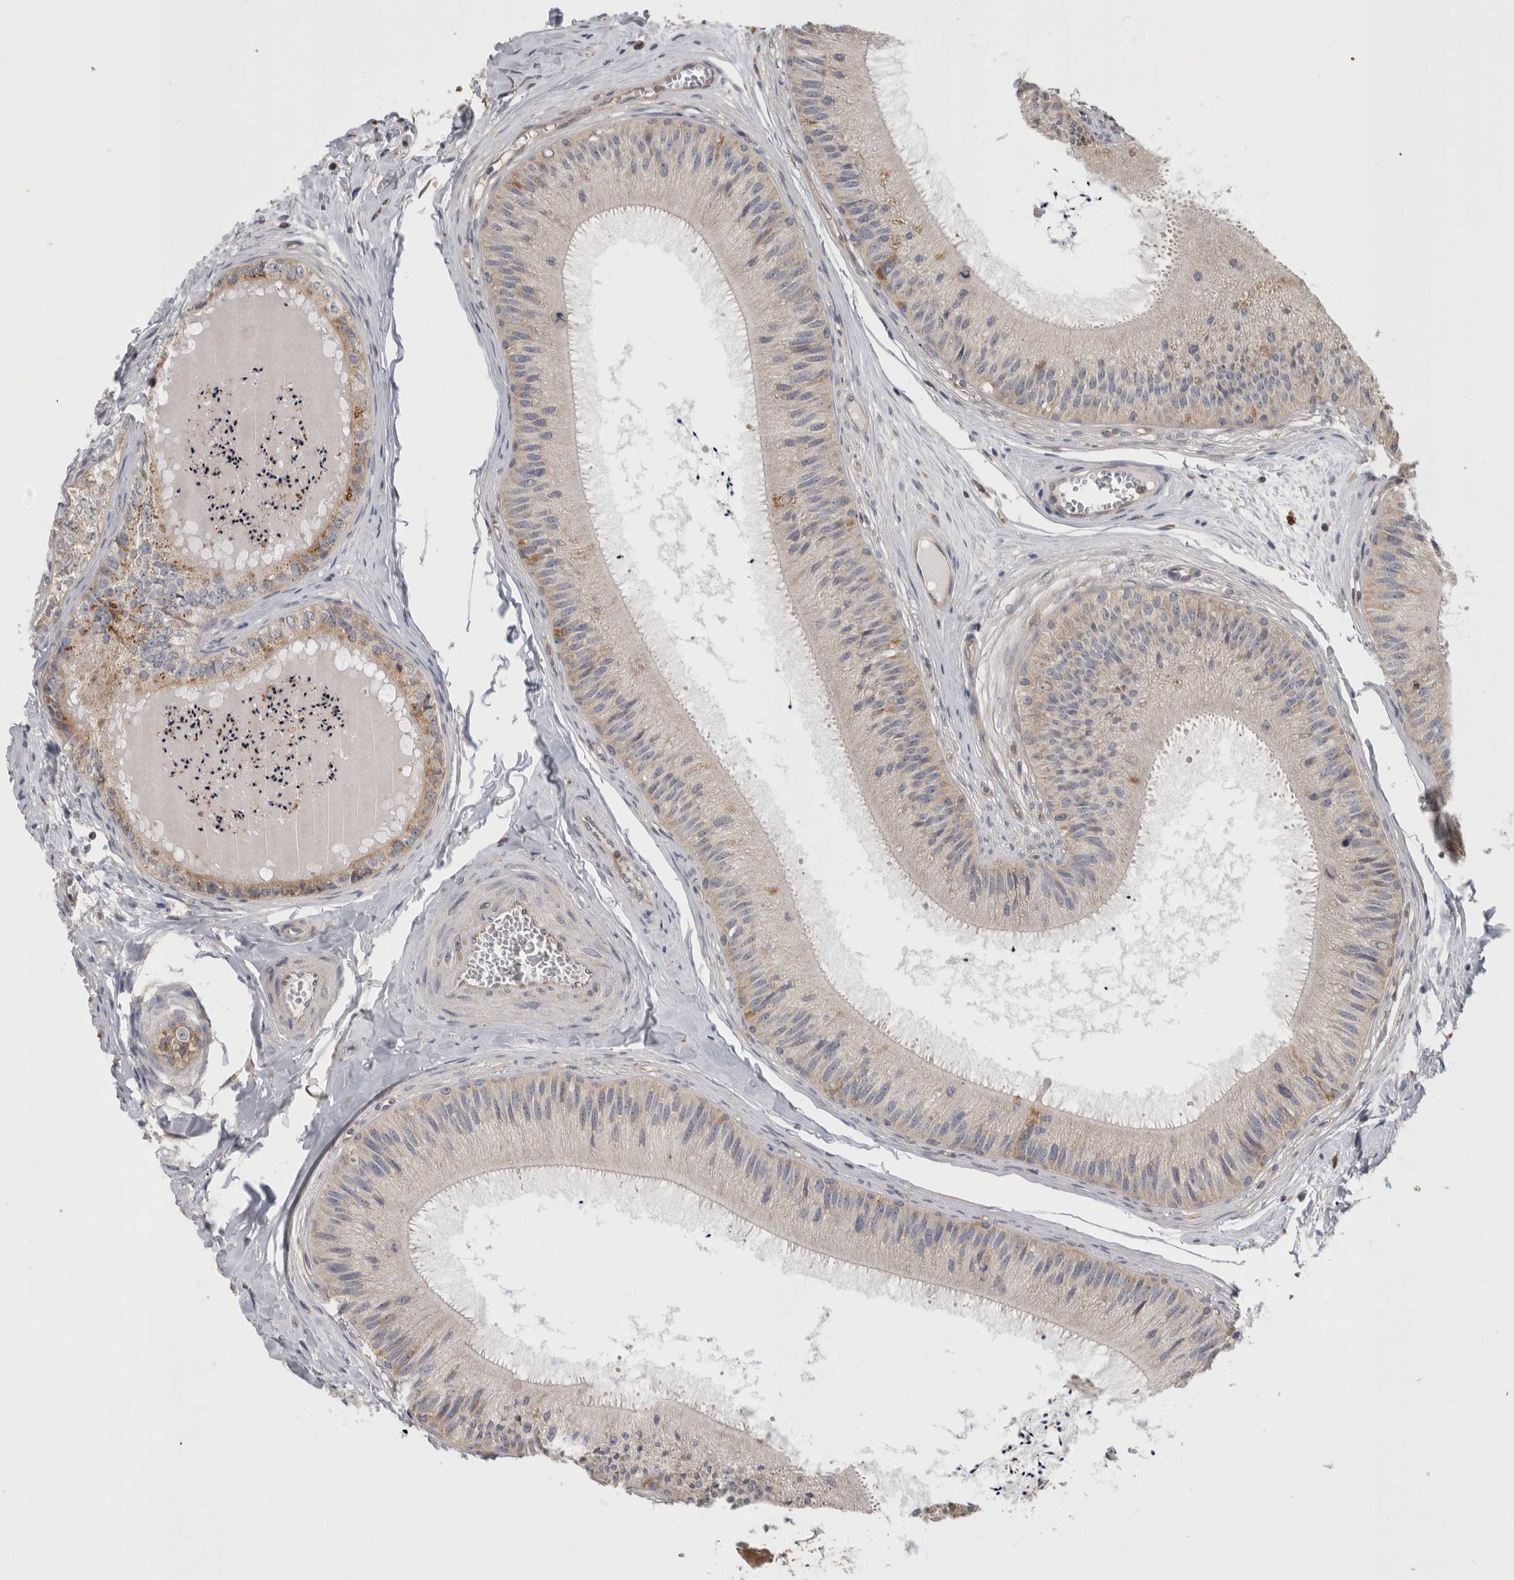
{"staining": {"intensity": "moderate", "quantity": "25%-75%", "location": "cytoplasmic/membranous"}, "tissue": "epididymis", "cell_type": "Glandular cells", "image_type": "normal", "snomed": [{"axis": "morphology", "description": "Normal tissue, NOS"}, {"axis": "topography", "description": "Epididymis"}], "caption": "DAB (3,3'-diaminobenzidine) immunohistochemical staining of normal human epididymis reveals moderate cytoplasmic/membranous protein expression in about 25%-75% of glandular cells. Nuclei are stained in blue.", "gene": "GRIK2", "patient": {"sex": "male", "age": 31}}